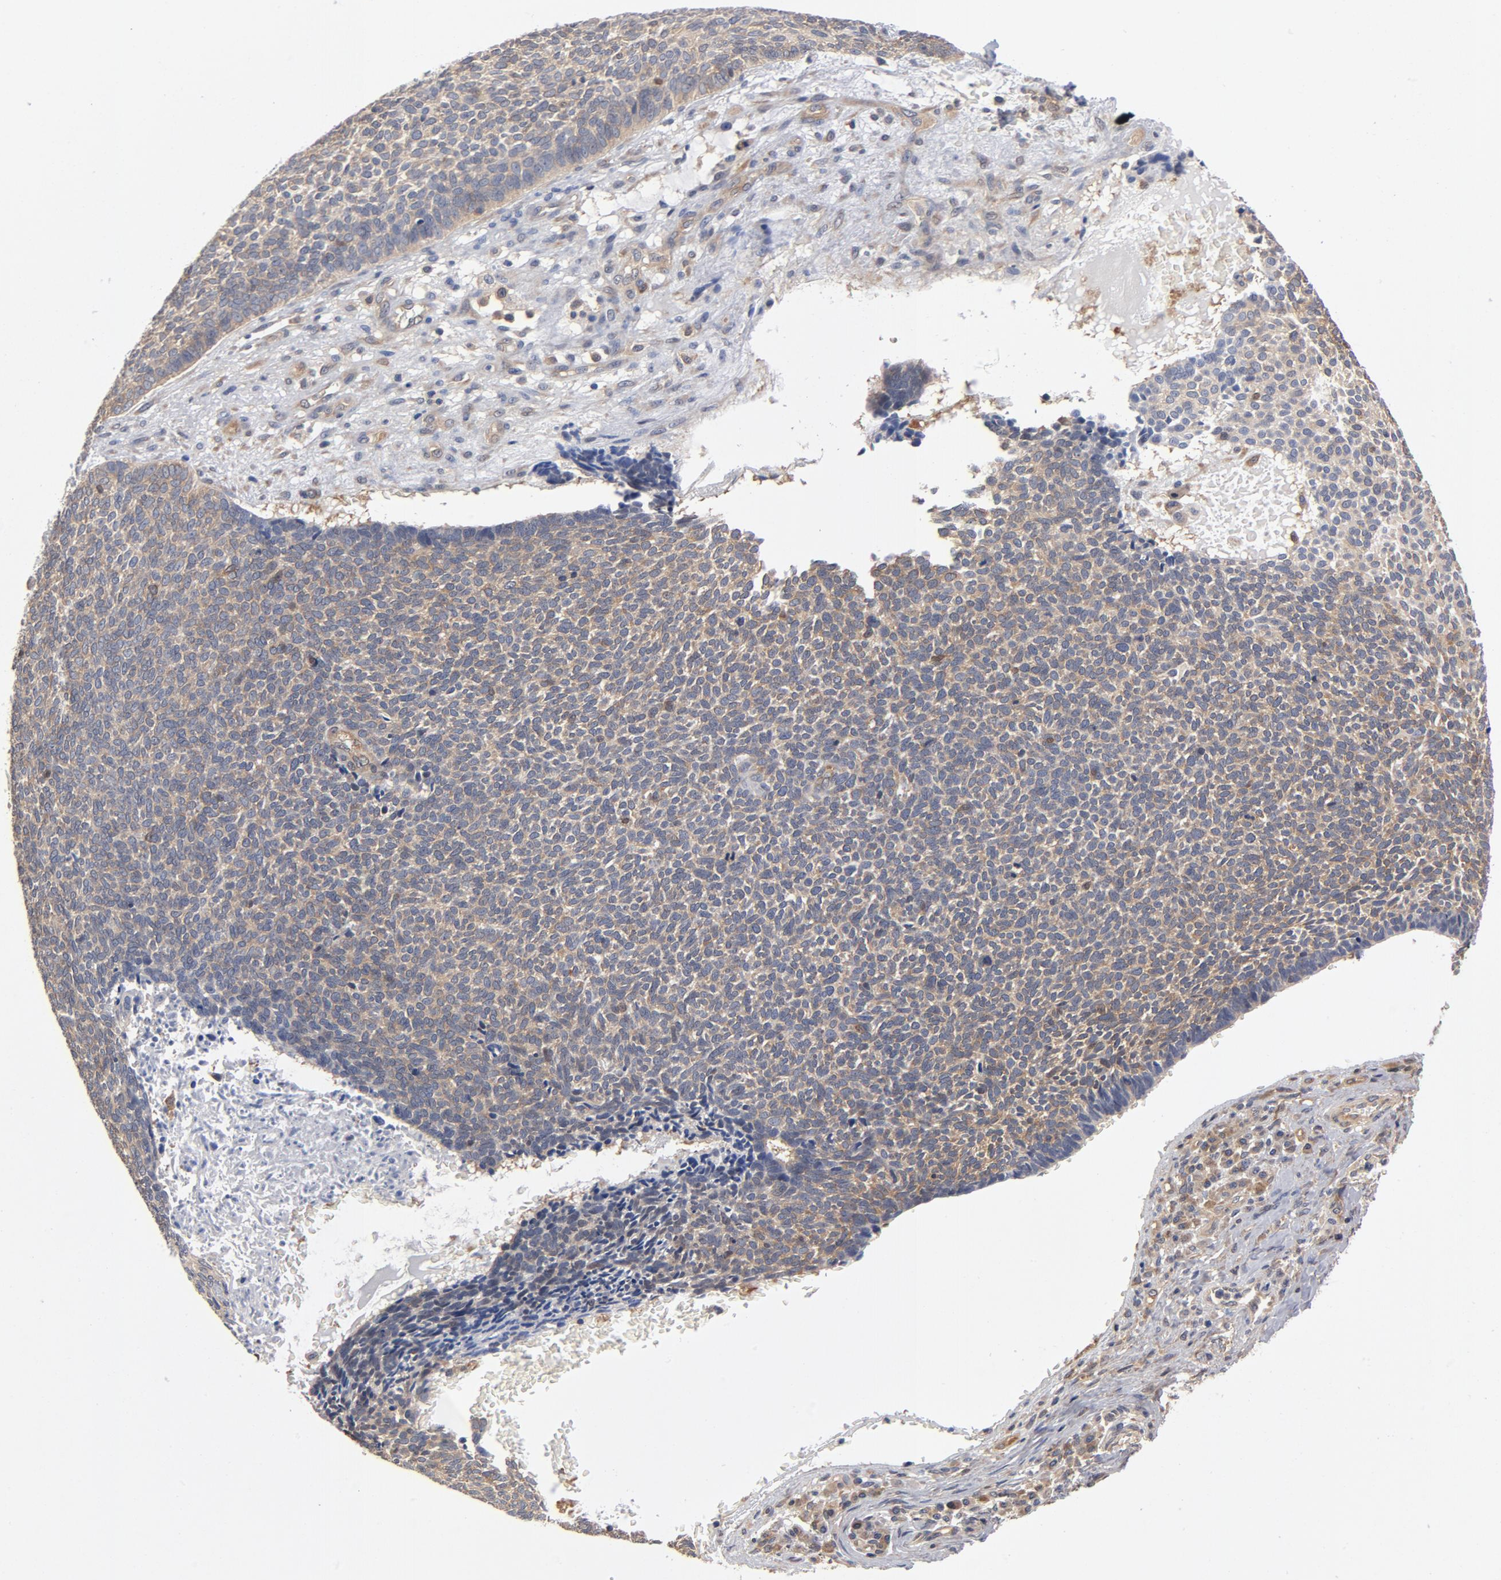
{"staining": {"intensity": "negative", "quantity": "none", "location": "none"}, "tissue": "skin cancer", "cell_type": "Tumor cells", "image_type": "cancer", "snomed": [{"axis": "morphology", "description": "Basal cell carcinoma"}, {"axis": "topography", "description": "Skin"}], "caption": "Immunohistochemical staining of human skin cancer shows no significant positivity in tumor cells.", "gene": "ASMTL", "patient": {"sex": "male", "age": 87}}